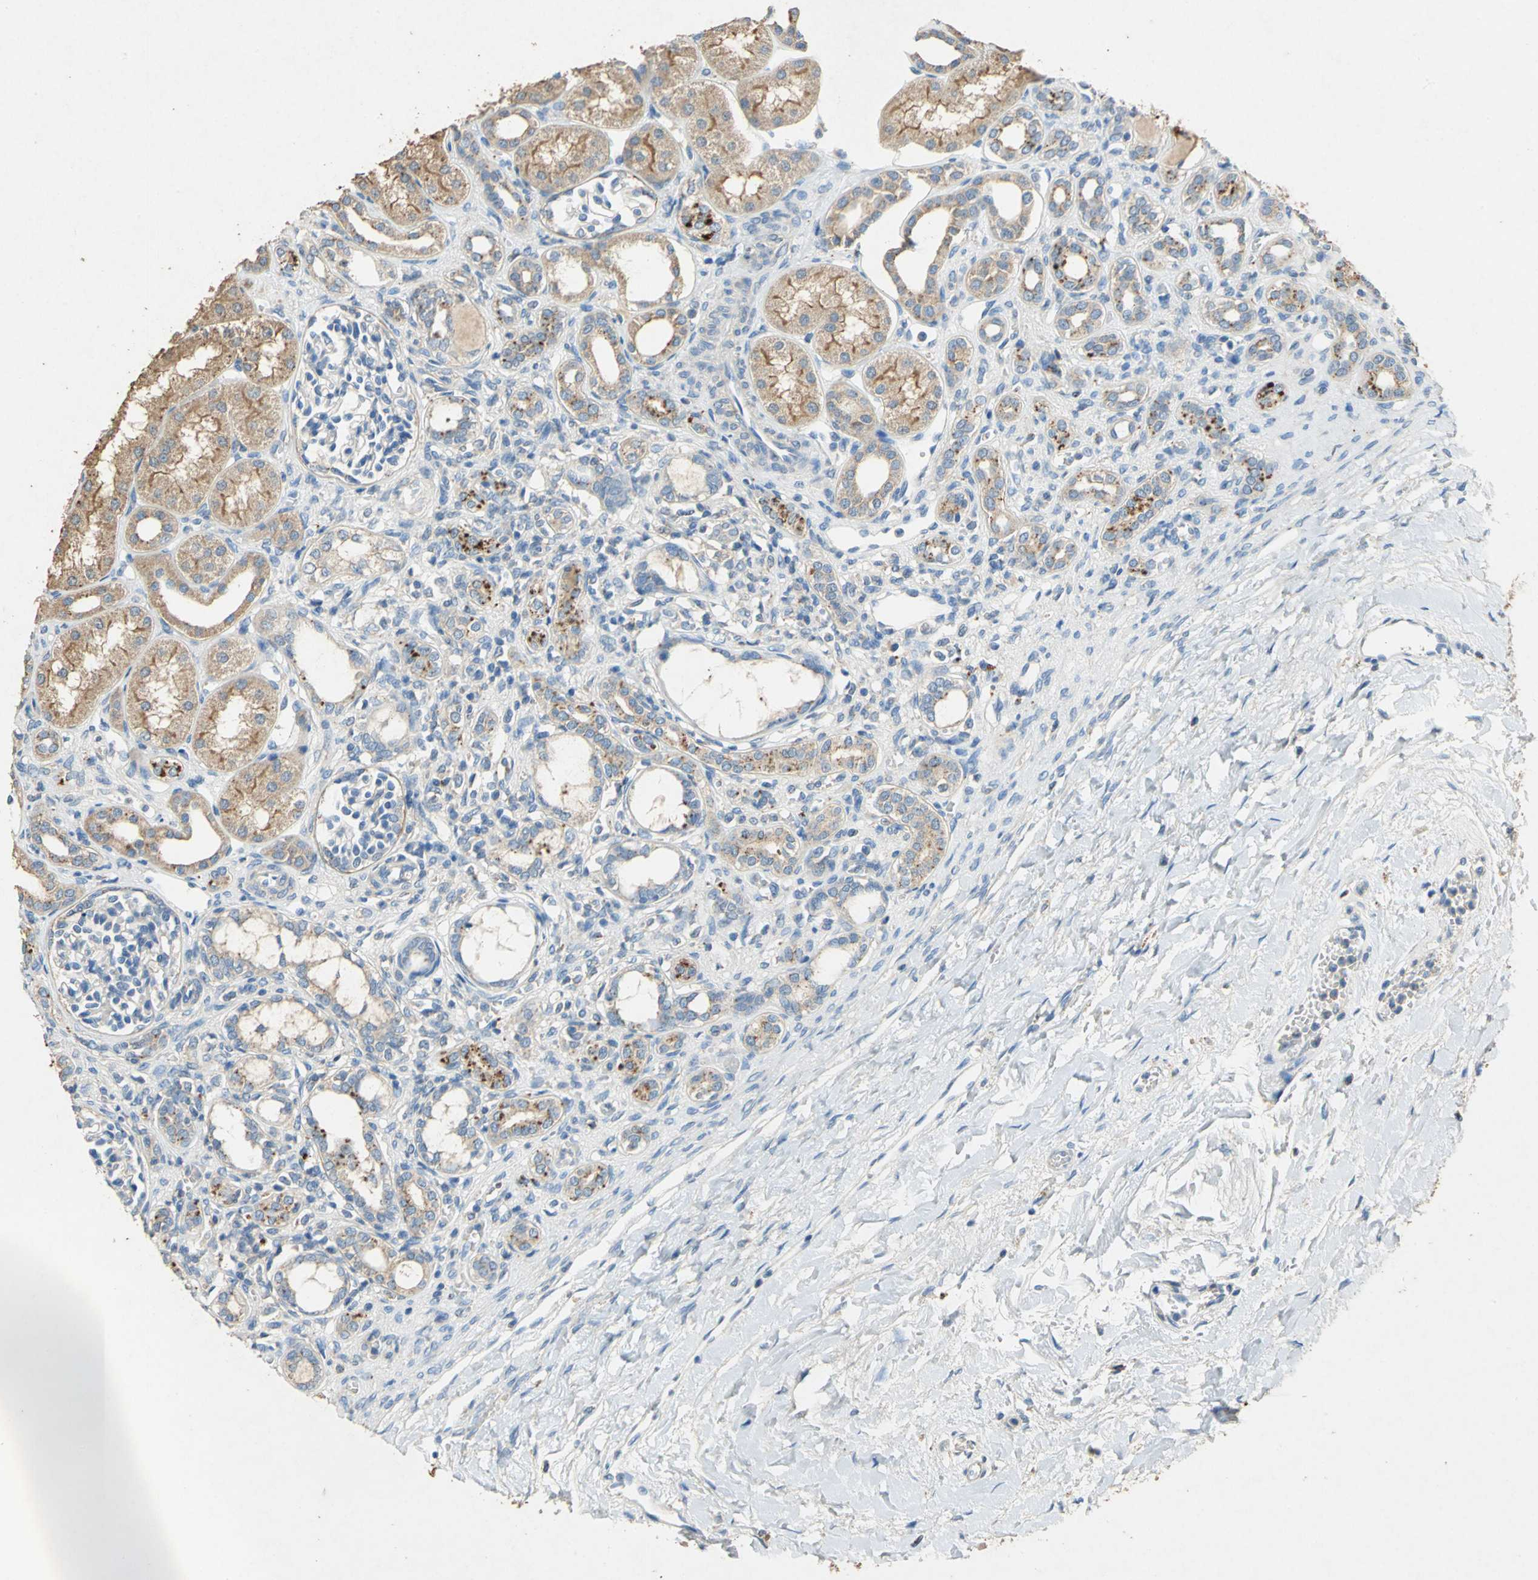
{"staining": {"intensity": "negative", "quantity": "none", "location": "none"}, "tissue": "kidney", "cell_type": "Cells in glomeruli", "image_type": "normal", "snomed": [{"axis": "morphology", "description": "Normal tissue, NOS"}, {"axis": "topography", "description": "Kidney"}], "caption": "High power microscopy micrograph of an IHC histopathology image of normal kidney, revealing no significant positivity in cells in glomeruli. (IHC, brightfield microscopy, high magnification).", "gene": "ADAMTS5", "patient": {"sex": "male", "age": 7}}